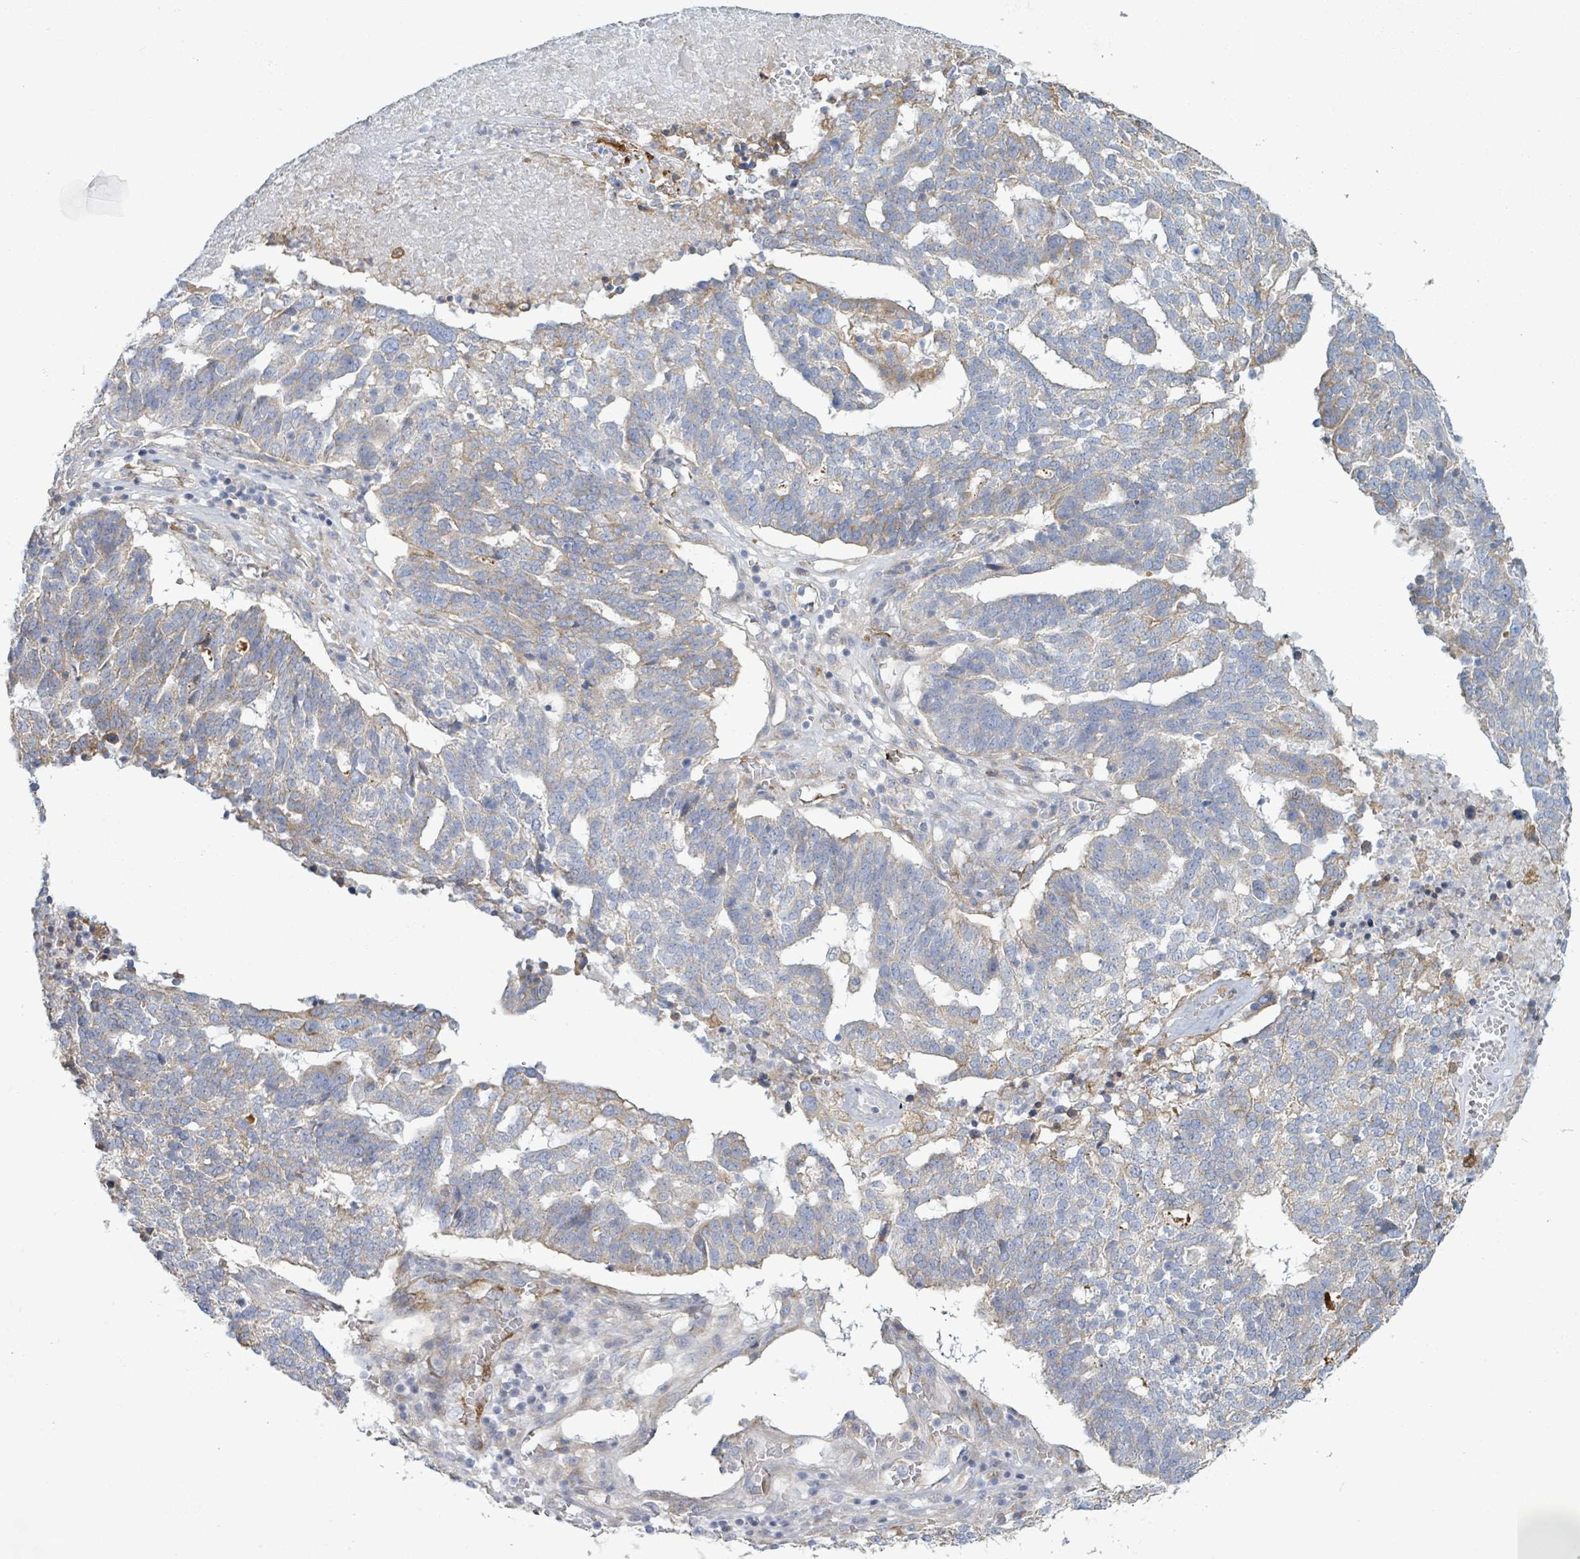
{"staining": {"intensity": "moderate", "quantity": "<25%", "location": "cytoplasmic/membranous"}, "tissue": "ovarian cancer", "cell_type": "Tumor cells", "image_type": "cancer", "snomed": [{"axis": "morphology", "description": "Cystadenocarcinoma, serous, NOS"}, {"axis": "topography", "description": "Ovary"}], "caption": "Protein staining of ovarian cancer tissue exhibits moderate cytoplasmic/membranous positivity in approximately <25% of tumor cells. Ihc stains the protein in brown and the nuclei are stained blue.", "gene": "COL13A1", "patient": {"sex": "female", "age": 59}}